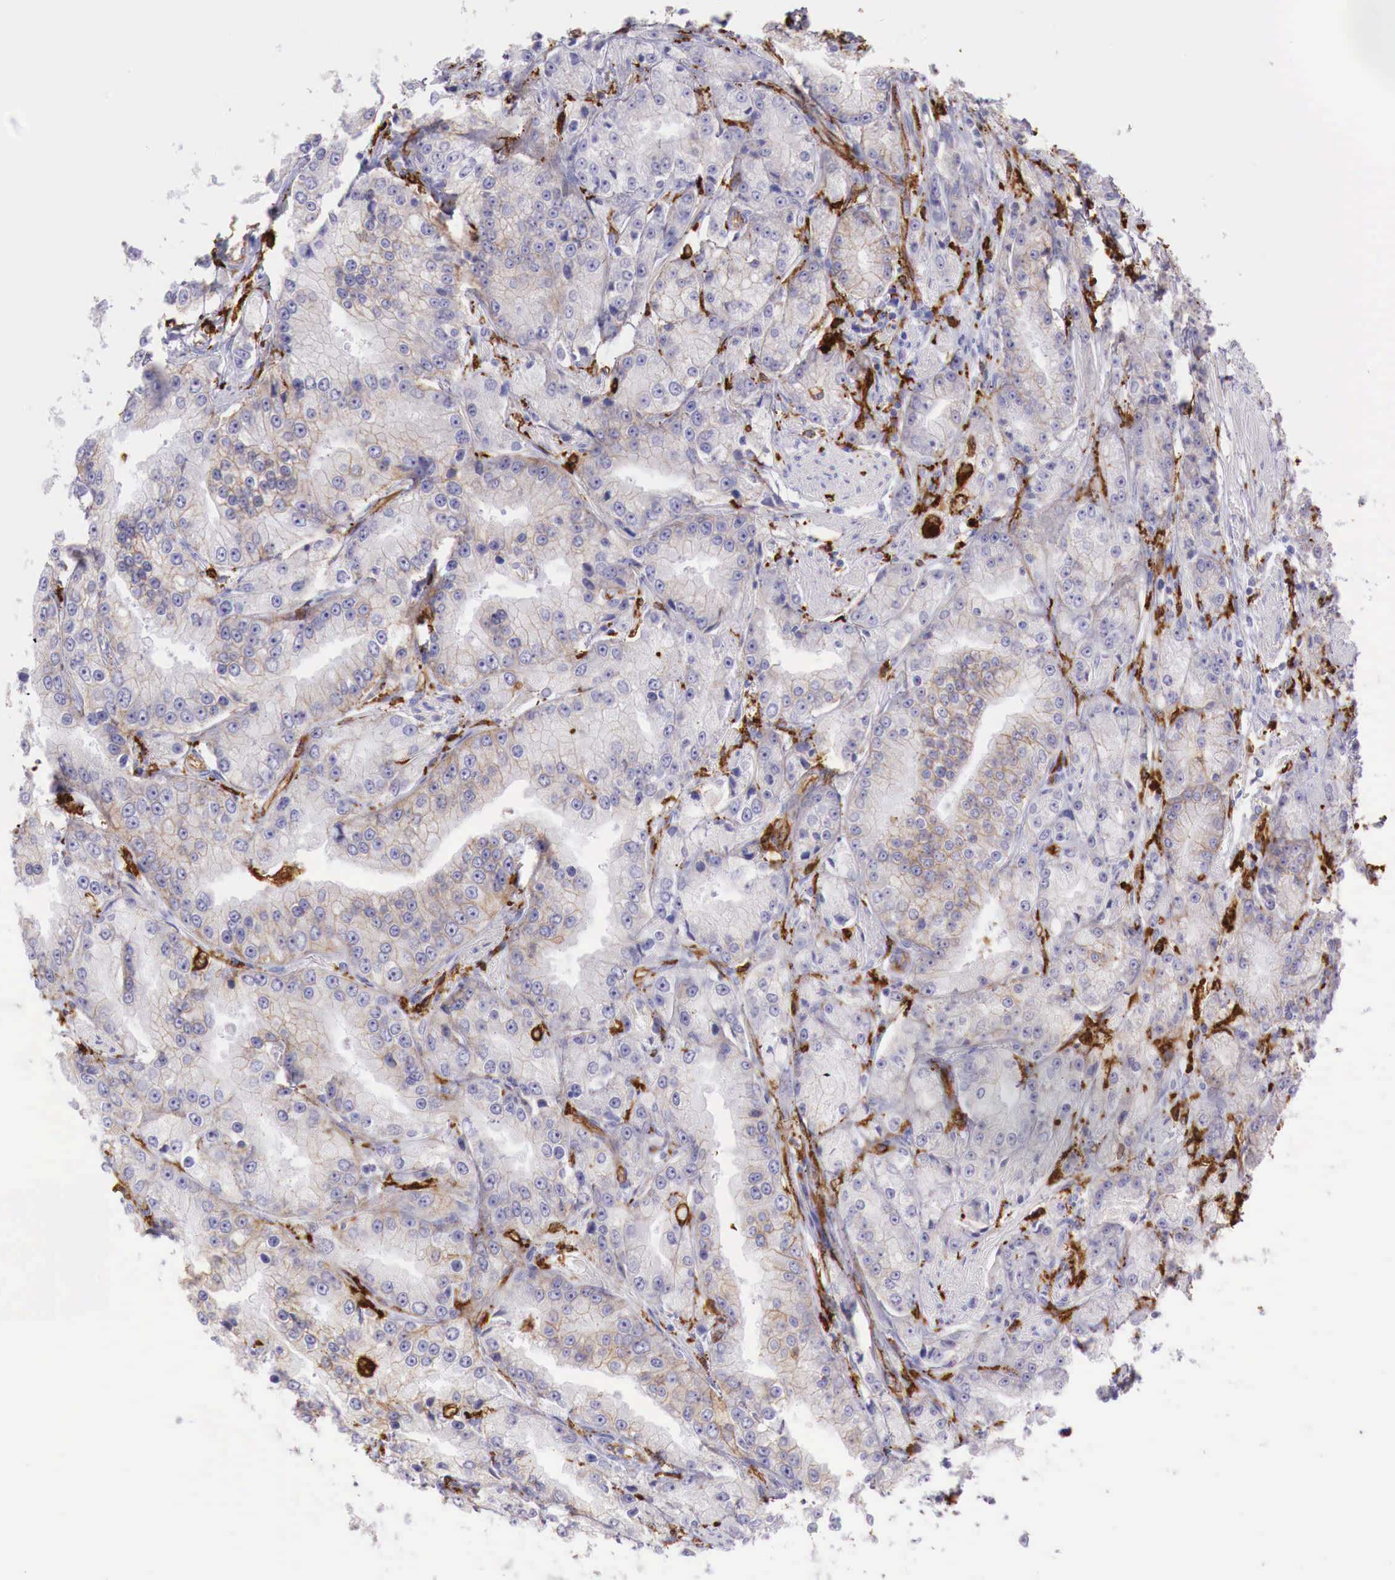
{"staining": {"intensity": "weak", "quantity": "25%-75%", "location": "cytoplasmic/membranous"}, "tissue": "prostate cancer", "cell_type": "Tumor cells", "image_type": "cancer", "snomed": [{"axis": "morphology", "description": "Adenocarcinoma, Medium grade"}, {"axis": "topography", "description": "Prostate"}], "caption": "Protein staining of prostate adenocarcinoma (medium-grade) tissue demonstrates weak cytoplasmic/membranous staining in approximately 25%-75% of tumor cells.", "gene": "MSR1", "patient": {"sex": "male", "age": 72}}